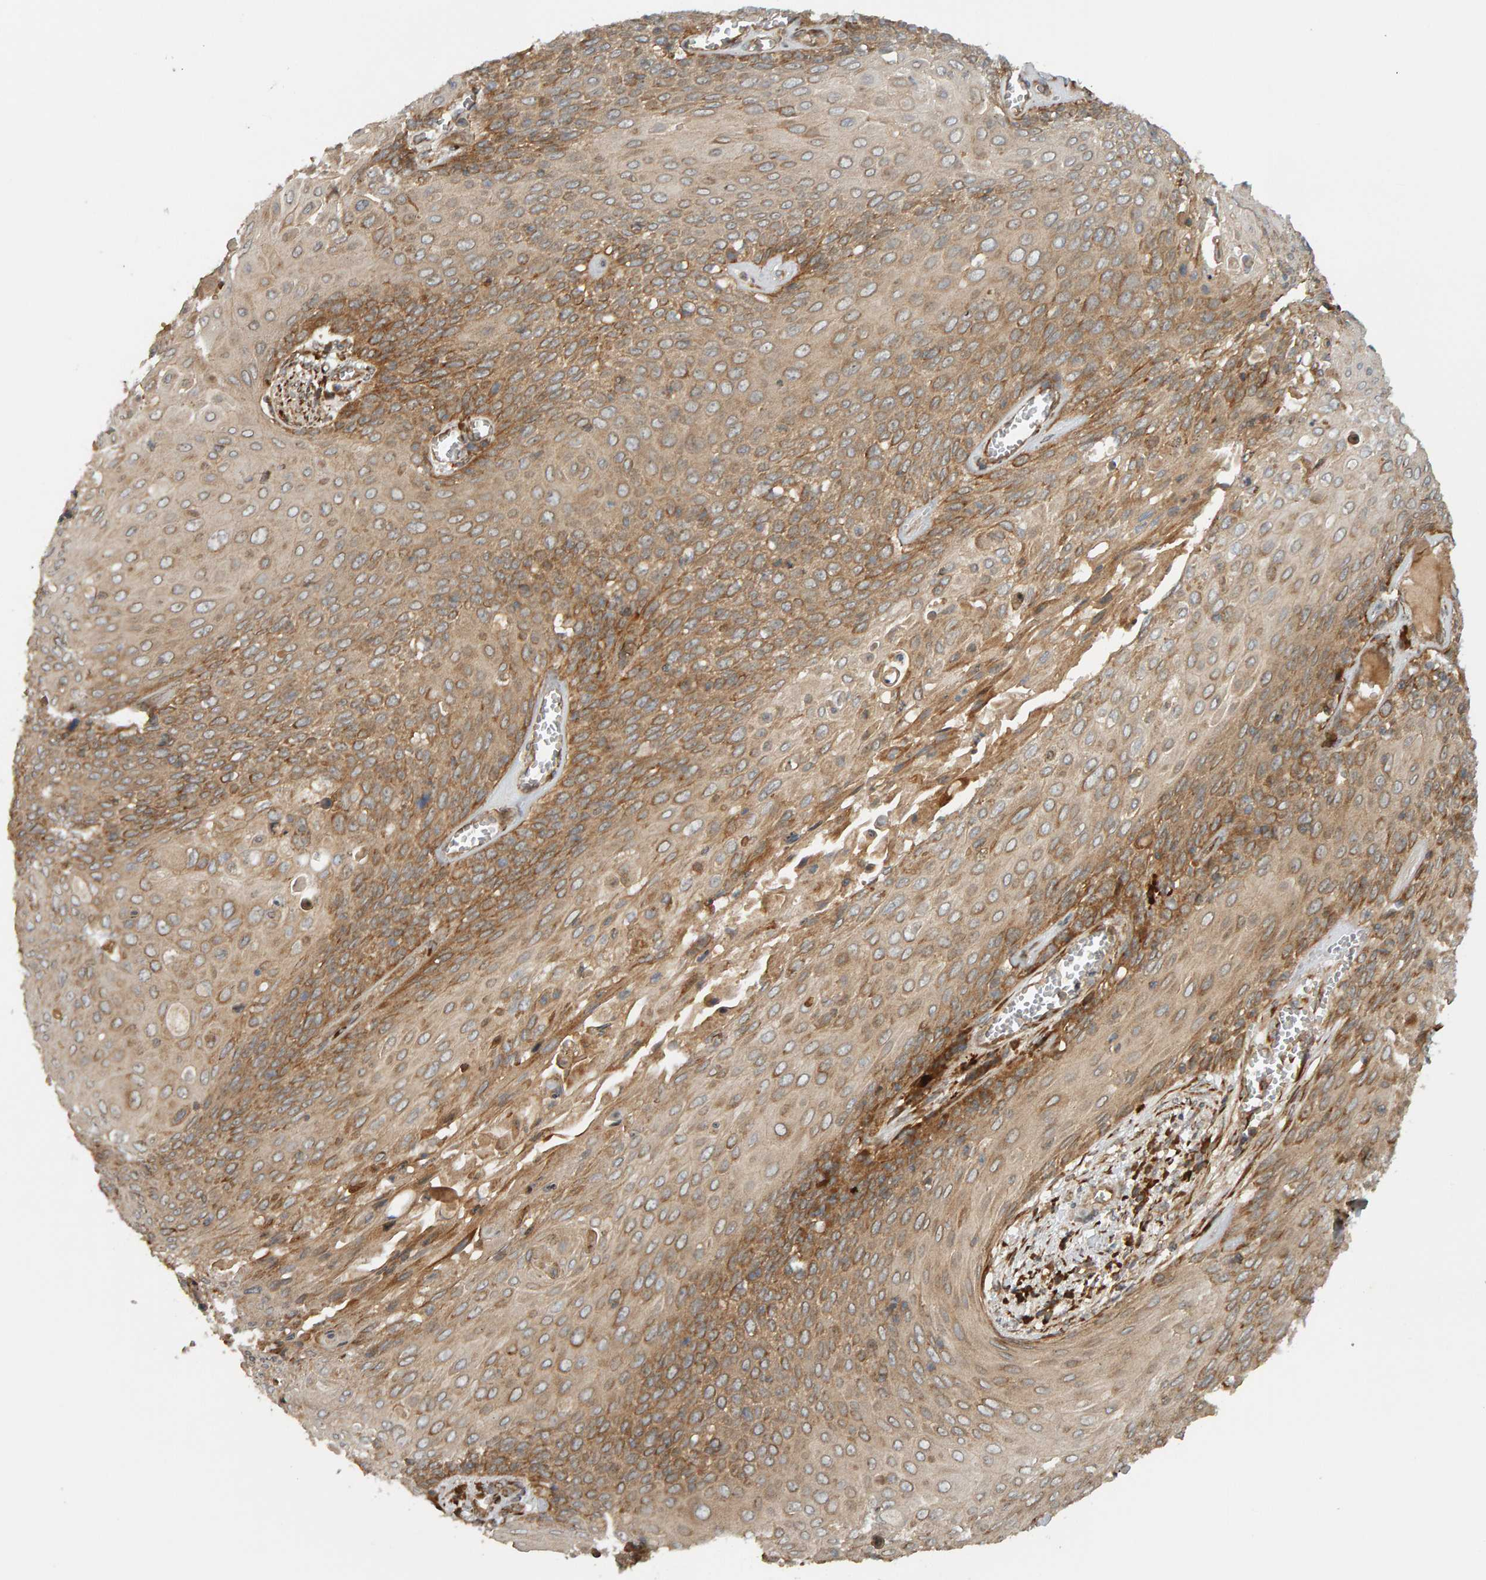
{"staining": {"intensity": "moderate", "quantity": ">75%", "location": "cytoplasmic/membranous"}, "tissue": "cervical cancer", "cell_type": "Tumor cells", "image_type": "cancer", "snomed": [{"axis": "morphology", "description": "Squamous cell carcinoma, NOS"}, {"axis": "topography", "description": "Cervix"}], "caption": "Squamous cell carcinoma (cervical) tissue reveals moderate cytoplasmic/membranous positivity in about >75% of tumor cells", "gene": "ZFAND1", "patient": {"sex": "female", "age": 39}}